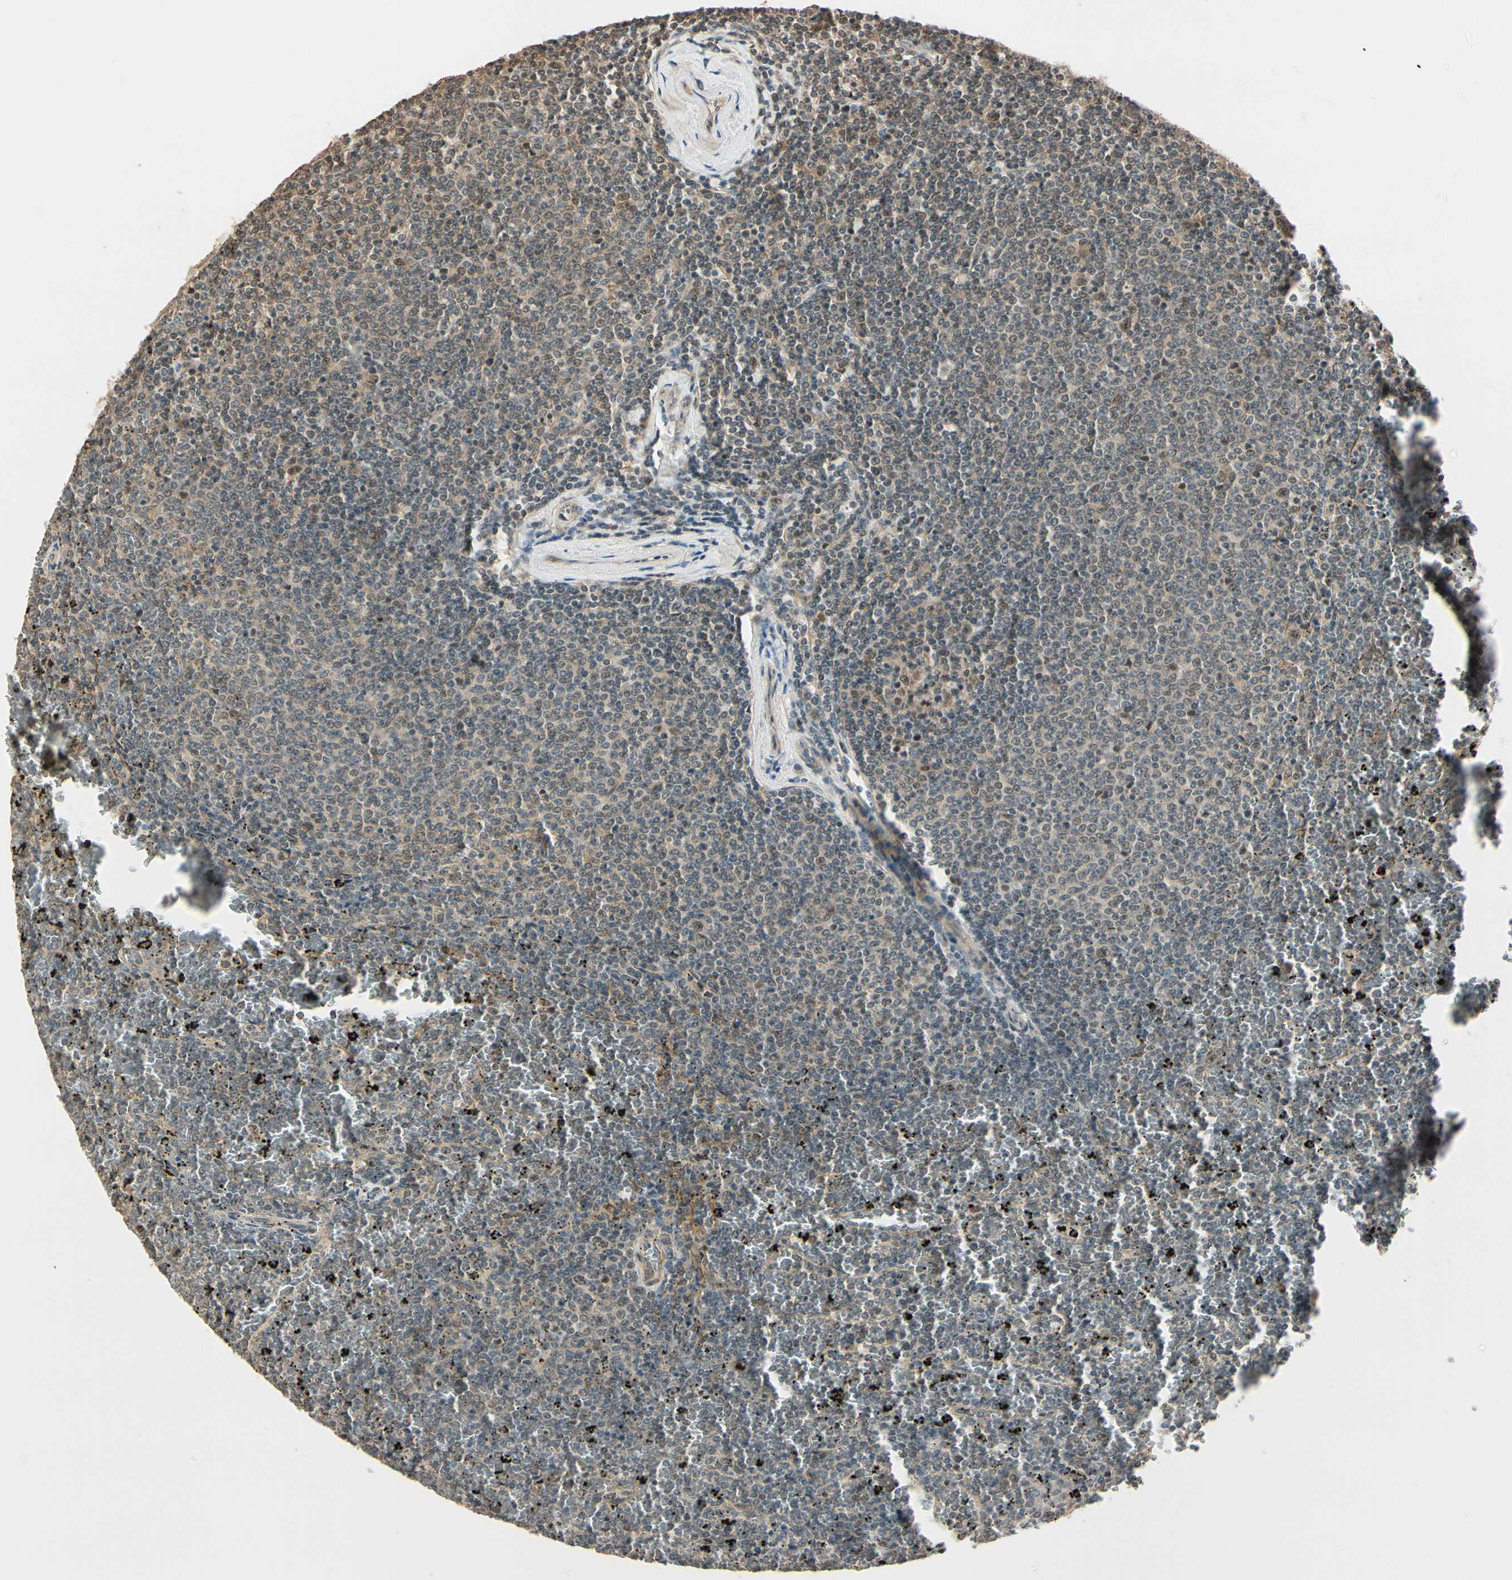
{"staining": {"intensity": "weak", "quantity": ">75%", "location": "cytoplasmic/membranous"}, "tissue": "lymphoma", "cell_type": "Tumor cells", "image_type": "cancer", "snomed": [{"axis": "morphology", "description": "Malignant lymphoma, non-Hodgkin's type, Low grade"}, {"axis": "topography", "description": "Spleen"}], "caption": "A photomicrograph showing weak cytoplasmic/membranous staining in approximately >75% of tumor cells in lymphoma, as visualized by brown immunohistochemical staining.", "gene": "MCPH1", "patient": {"sex": "female", "age": 77}}